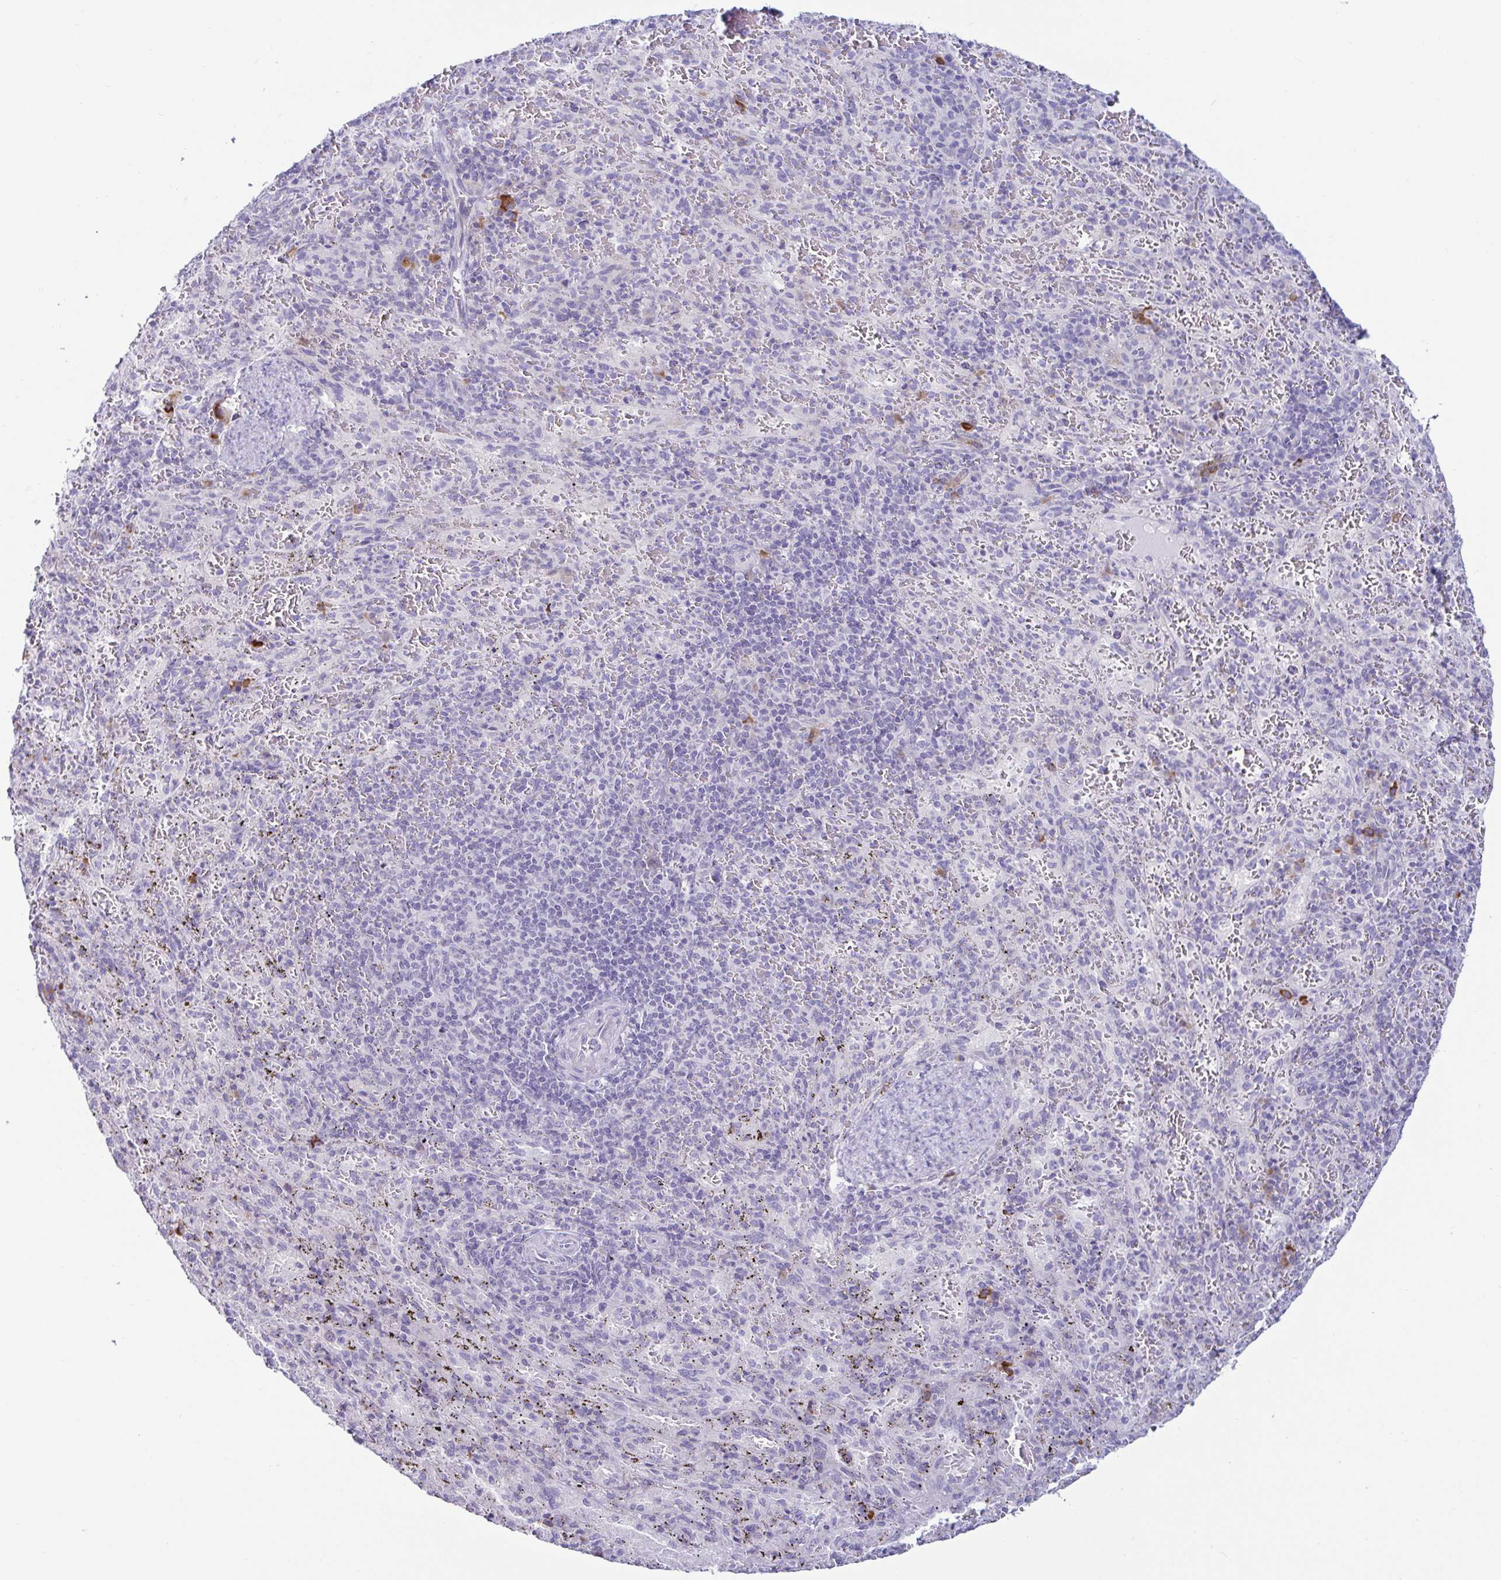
{"staining": {"intensity": "negative", "quantity": "none", "location": "none"}, "tissue": "spleen", "cell_type": "Cells in red pulp", "image_type": "normal", "snomed": [{"axis": "morphology", "description": "Normal tissue, NOS"}, {"axis": "topography", "description": "Spleen"}], "caption": "Protein analysis of normal spleen displays no significant expression in cells in red pulp.", "gene": "TFPI2", "patient": {"sex": "male", "age": 57}}